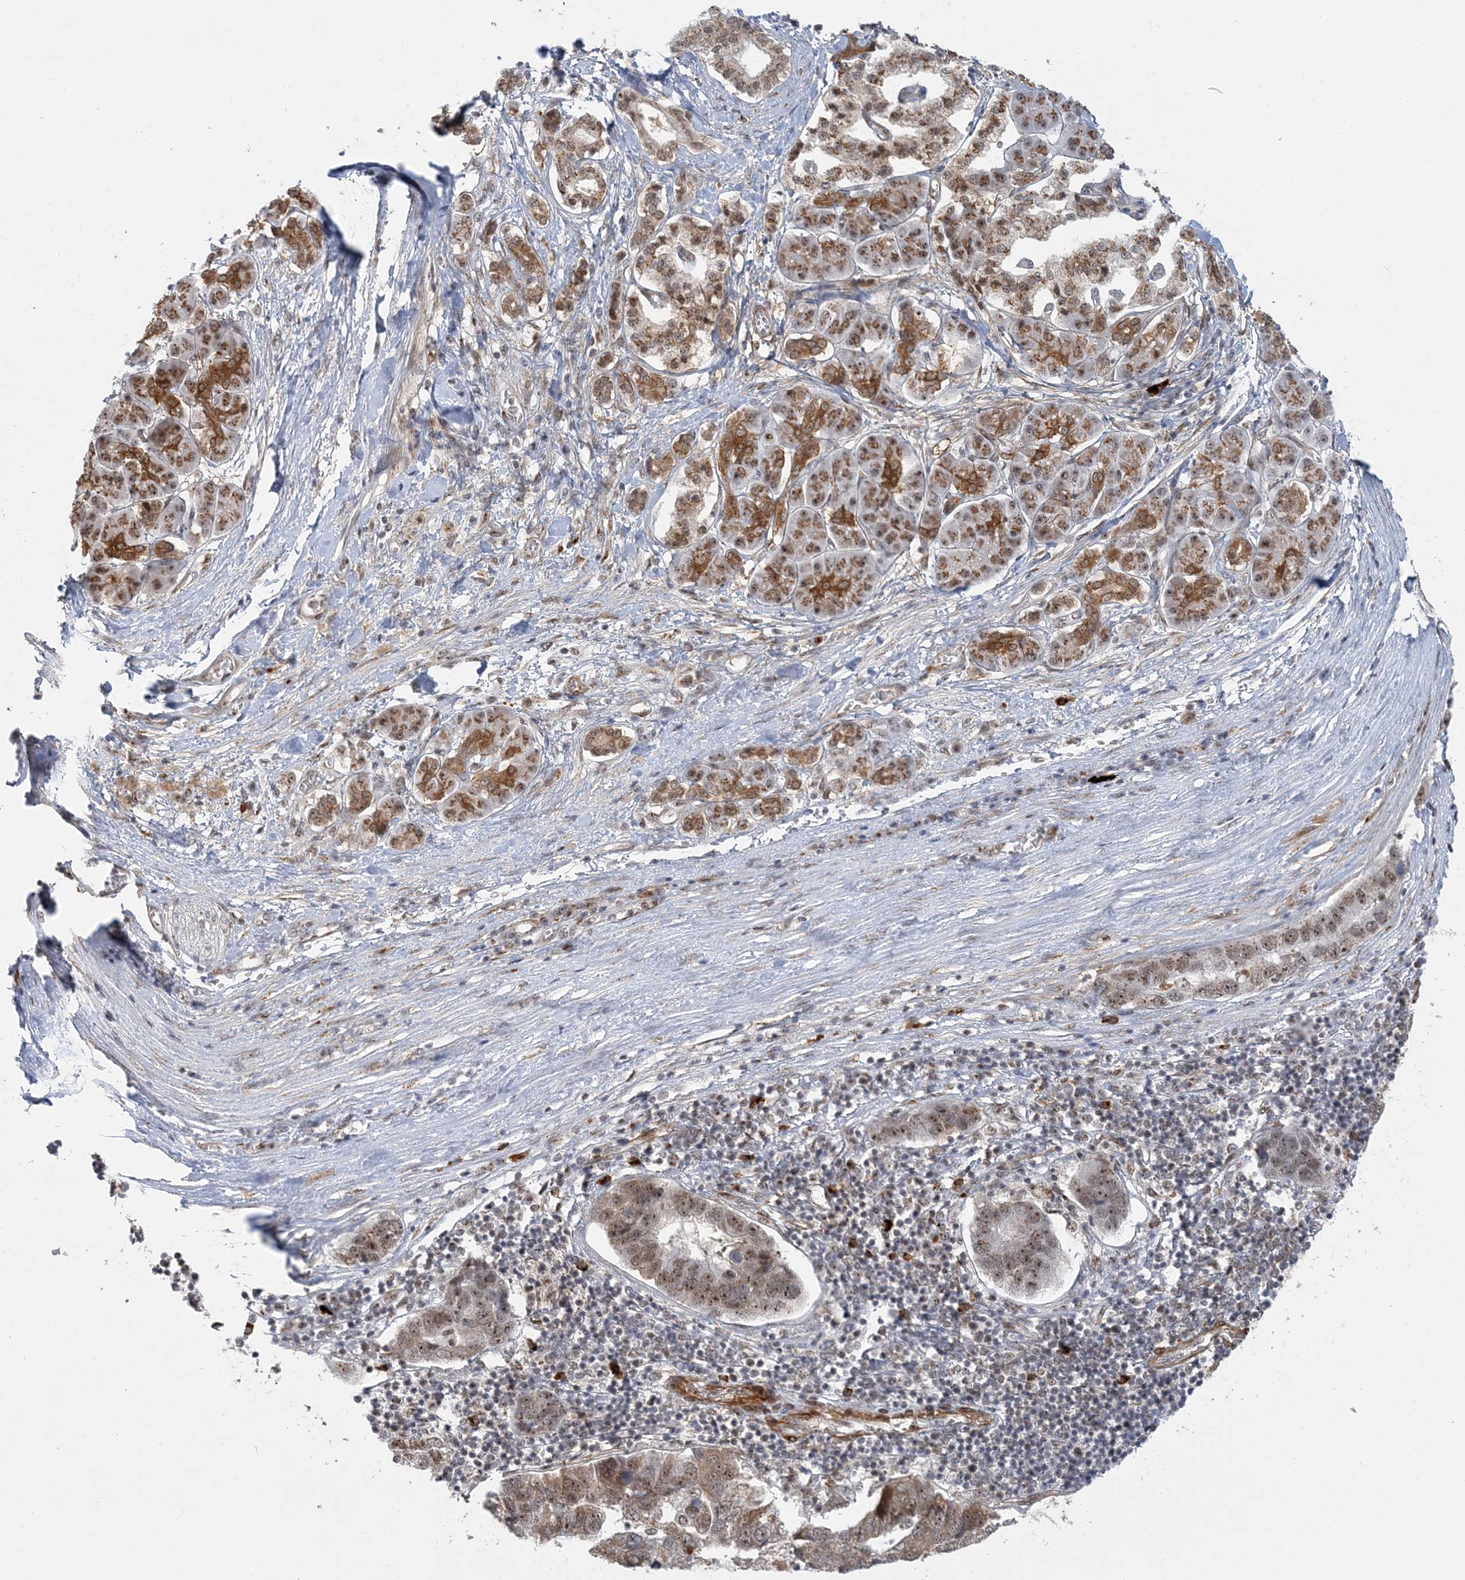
{"staining": {"intensity": "moderate", "quantity": ">75%", "location": "cytoplasmic/membranous,nuclear"}, "tissue": "pancreatic cancer", "cell_type": "Tumor cells", "image_type": "cancer", "snomed": [{"axis": "morphology", "description": "Adenocarcinoma, NOS"}, {"axis": "topography", "description": "Pancreas"}], "caption": "An image of human pancreatic cancer stained for a protein exhibits moderate cytoplasmic/membranous and nuclear brown staining in tumor cells. (Stains: DAB (3,3'-diaminobenzidine) in brown, nuclei in blue, Microscopy: brightfield microscopy at high magnification).", "gene": "PLRG1", "patient": {"sex": "female", "age": 61}}